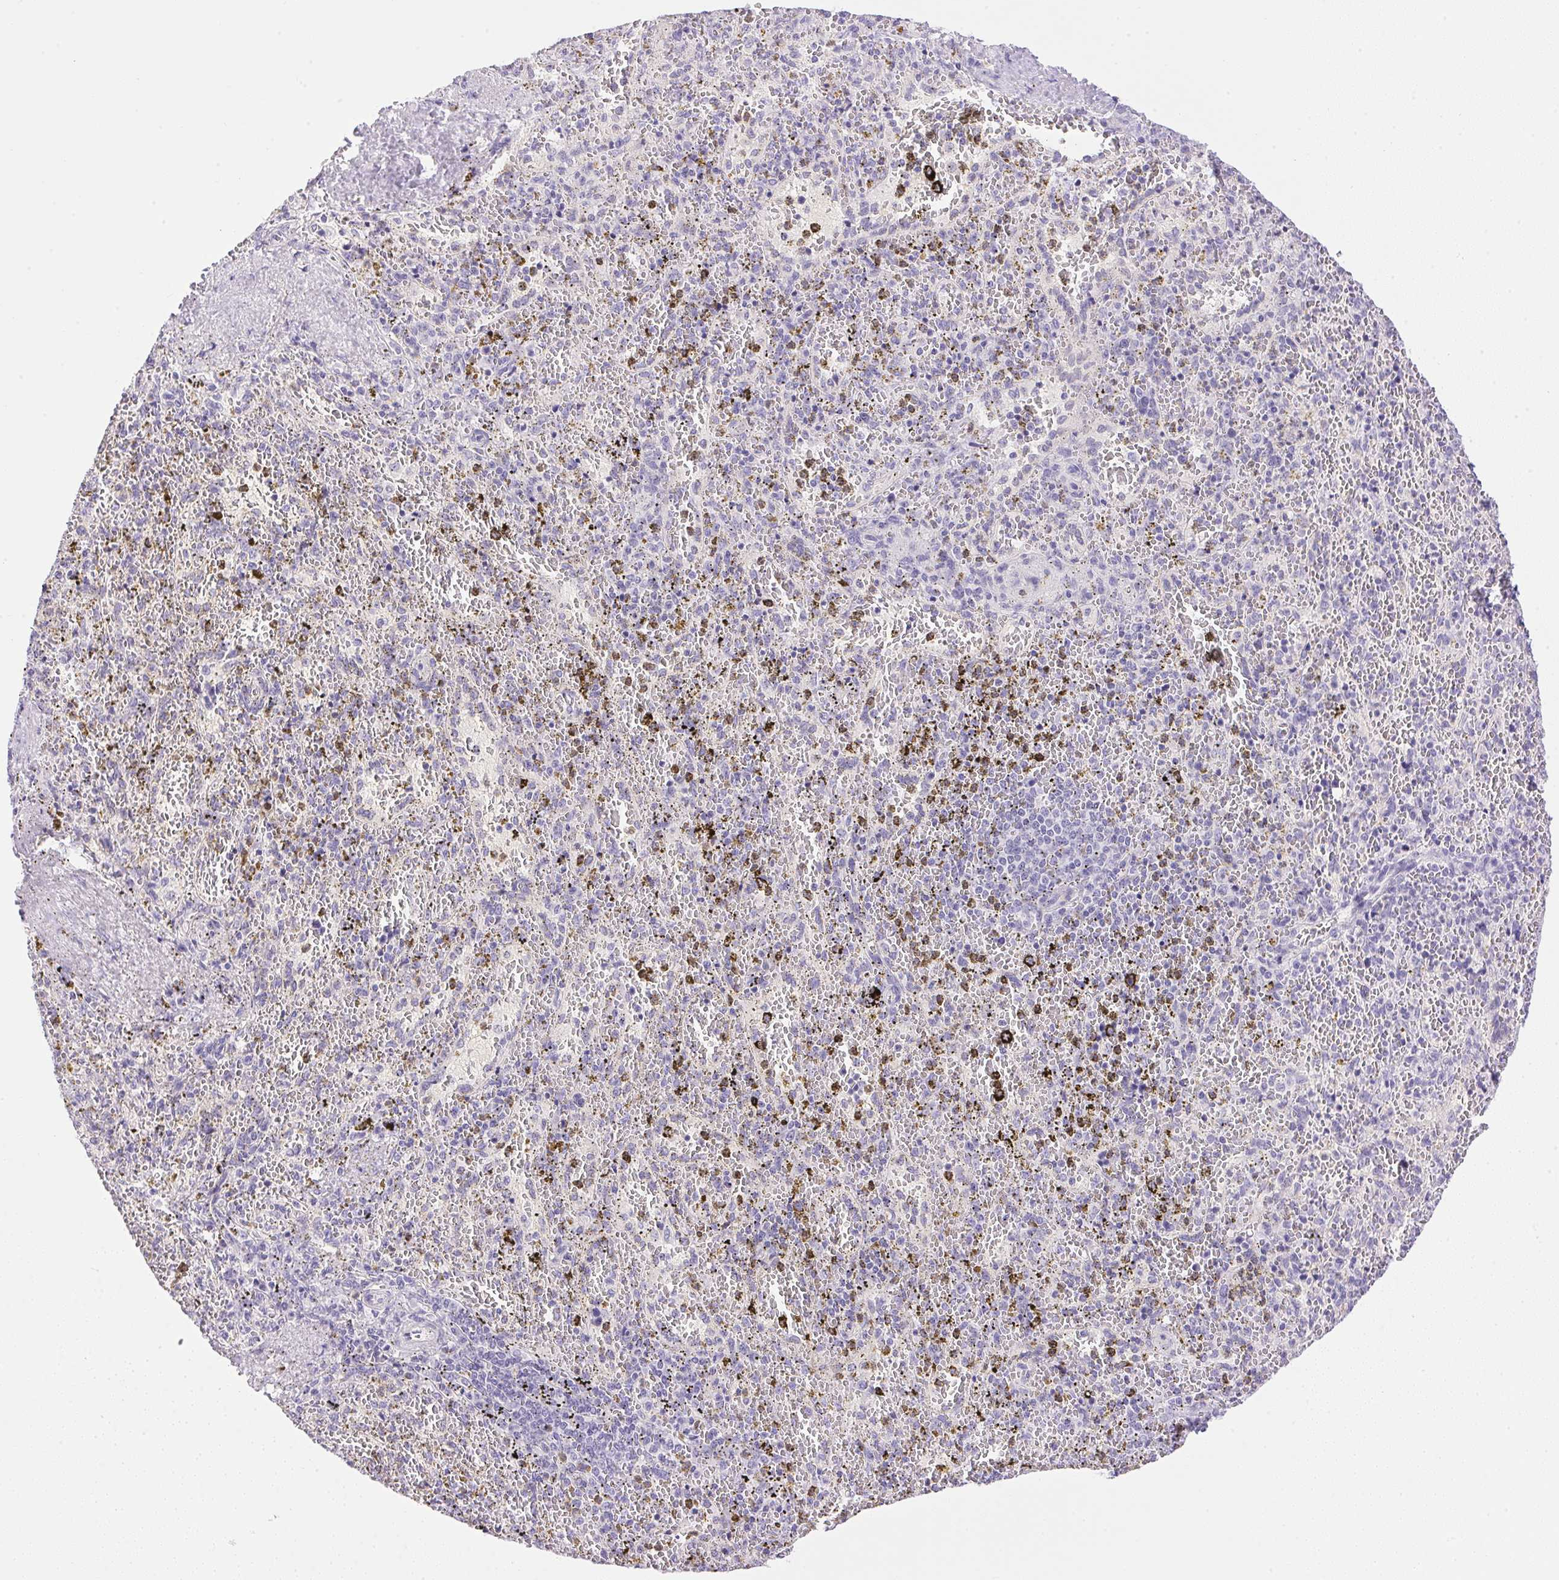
{"staining": {"intensity": "negative", "quantity": "none", "location": "none"}, "tissue": "spleen", "cell_type": "Cells in red pulp", "image_type": "normal", "snomed": [{"axis": "morphology", "description": "Normal tissue, NOS"}, {"axis": "topography", "description": "Spleen"}], "caption": "Immunohistochemistry (IHC) of normal human spleen exhibits no staining in cells in red pulp. The staining was performed using DAB to visualize the protein expression in brown, while the nuclei were stained in blue with hematoxylin (Magnification: 20x).", "gene": "ATP6V0A4", "patient": {"sex": "female", "age": 50}}